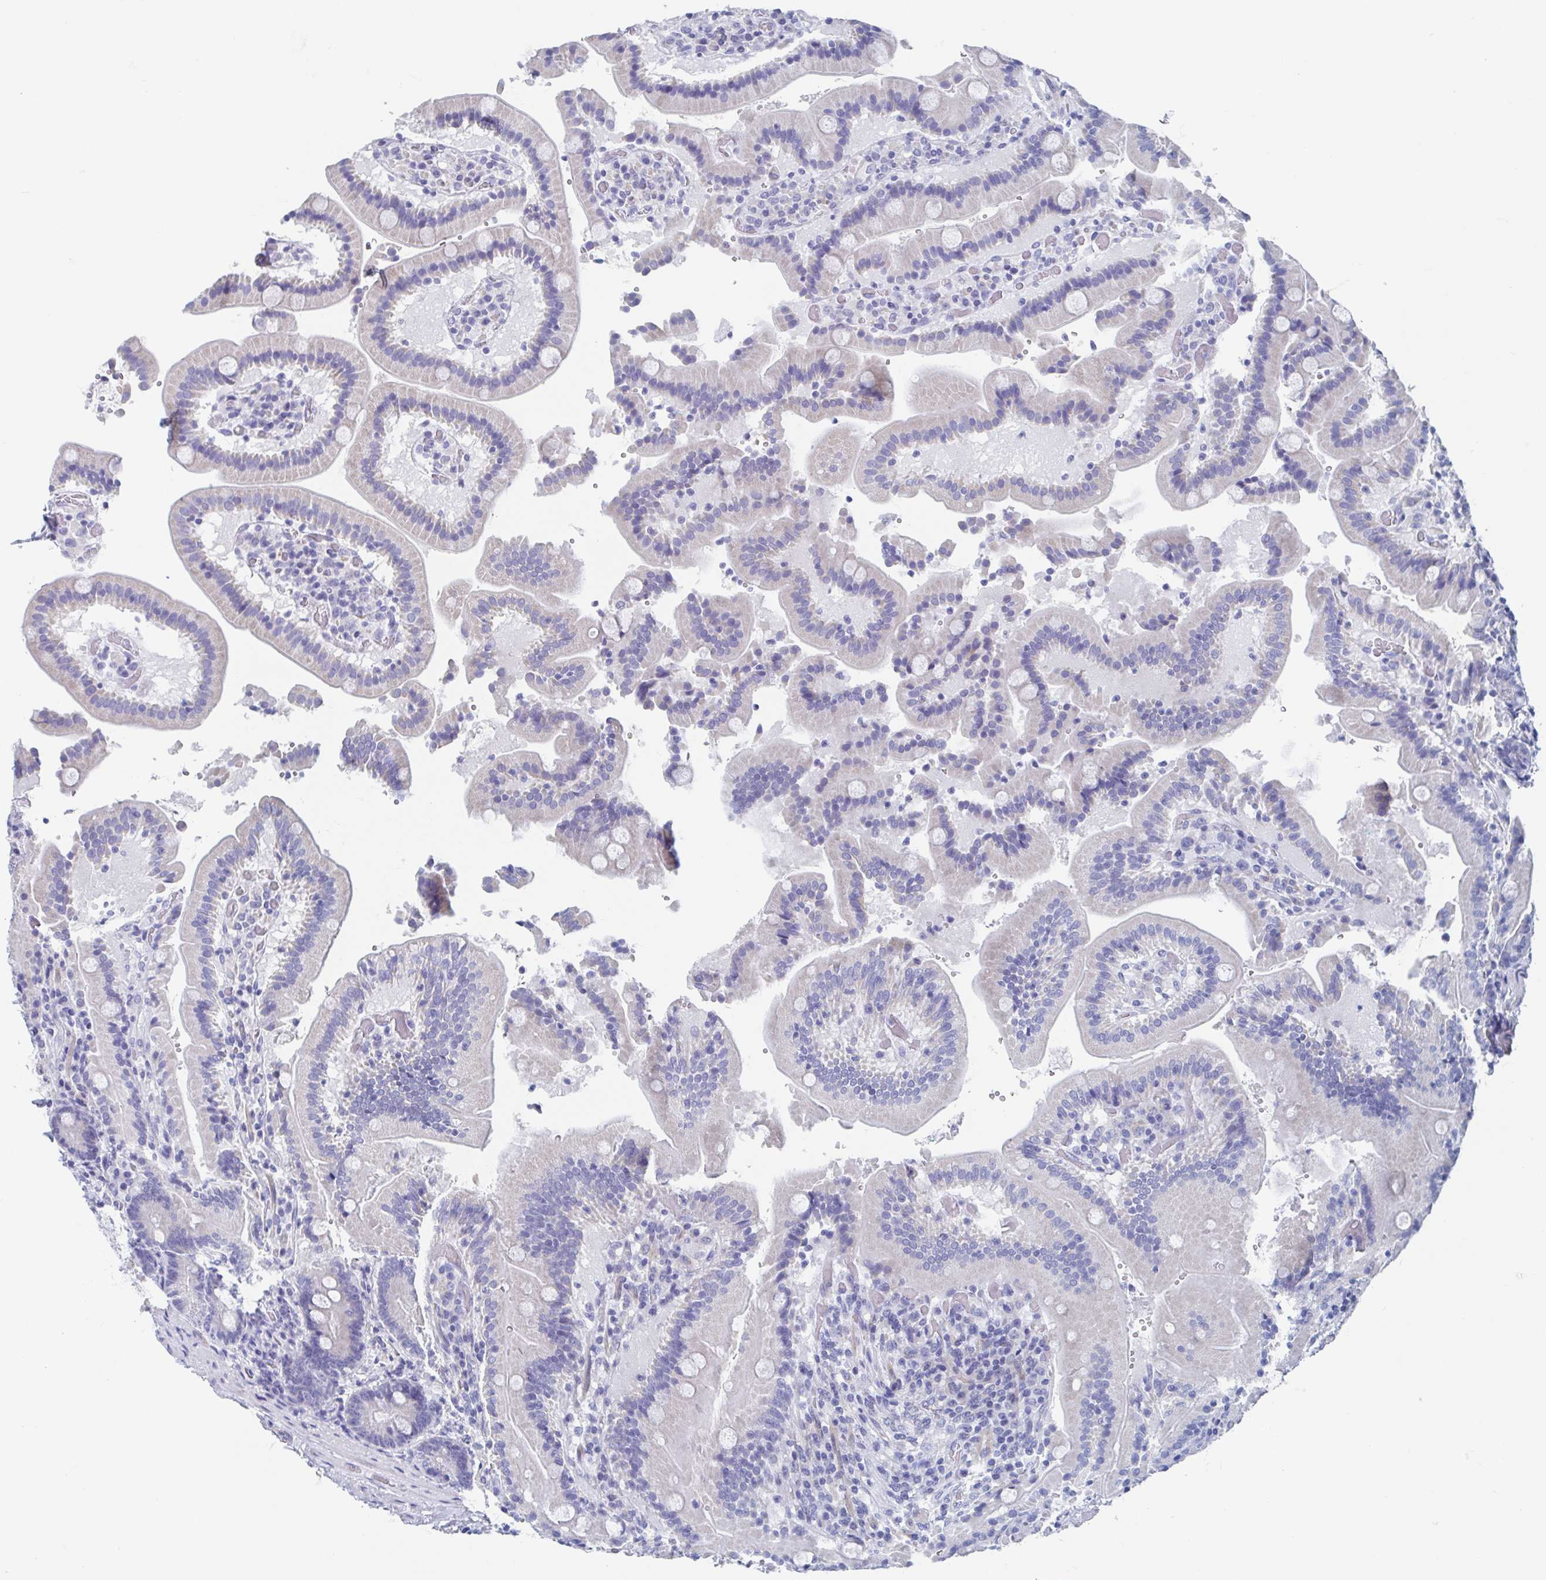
{"staining": {"intensity": "negative", "quantity": "none", "location": "none"}, "tissue": "duodenum", "cell_type": "Glandular cells", "image_type": "normal", "snomed": [{"axis": "morphology", "description": "Normal tissue, NOS"}, {"axis": "topography", "description": "Duodenum"}], "caption": "High magnification brightfield microscopy of normal duodenum stained with DAB (3,3'-diaminobenzidine) (brown) and counterstained with hematoxylin (blue): glandular cells show no significant expression. (Stains: DAB (3,3'-diaminobenzidine) IHC with hematoxylin counter stain, Microscopy: brightfield microscopy at high magnification).", "gene": "SHCBP1L", "patient": {"sex": "female", "age": 62}}